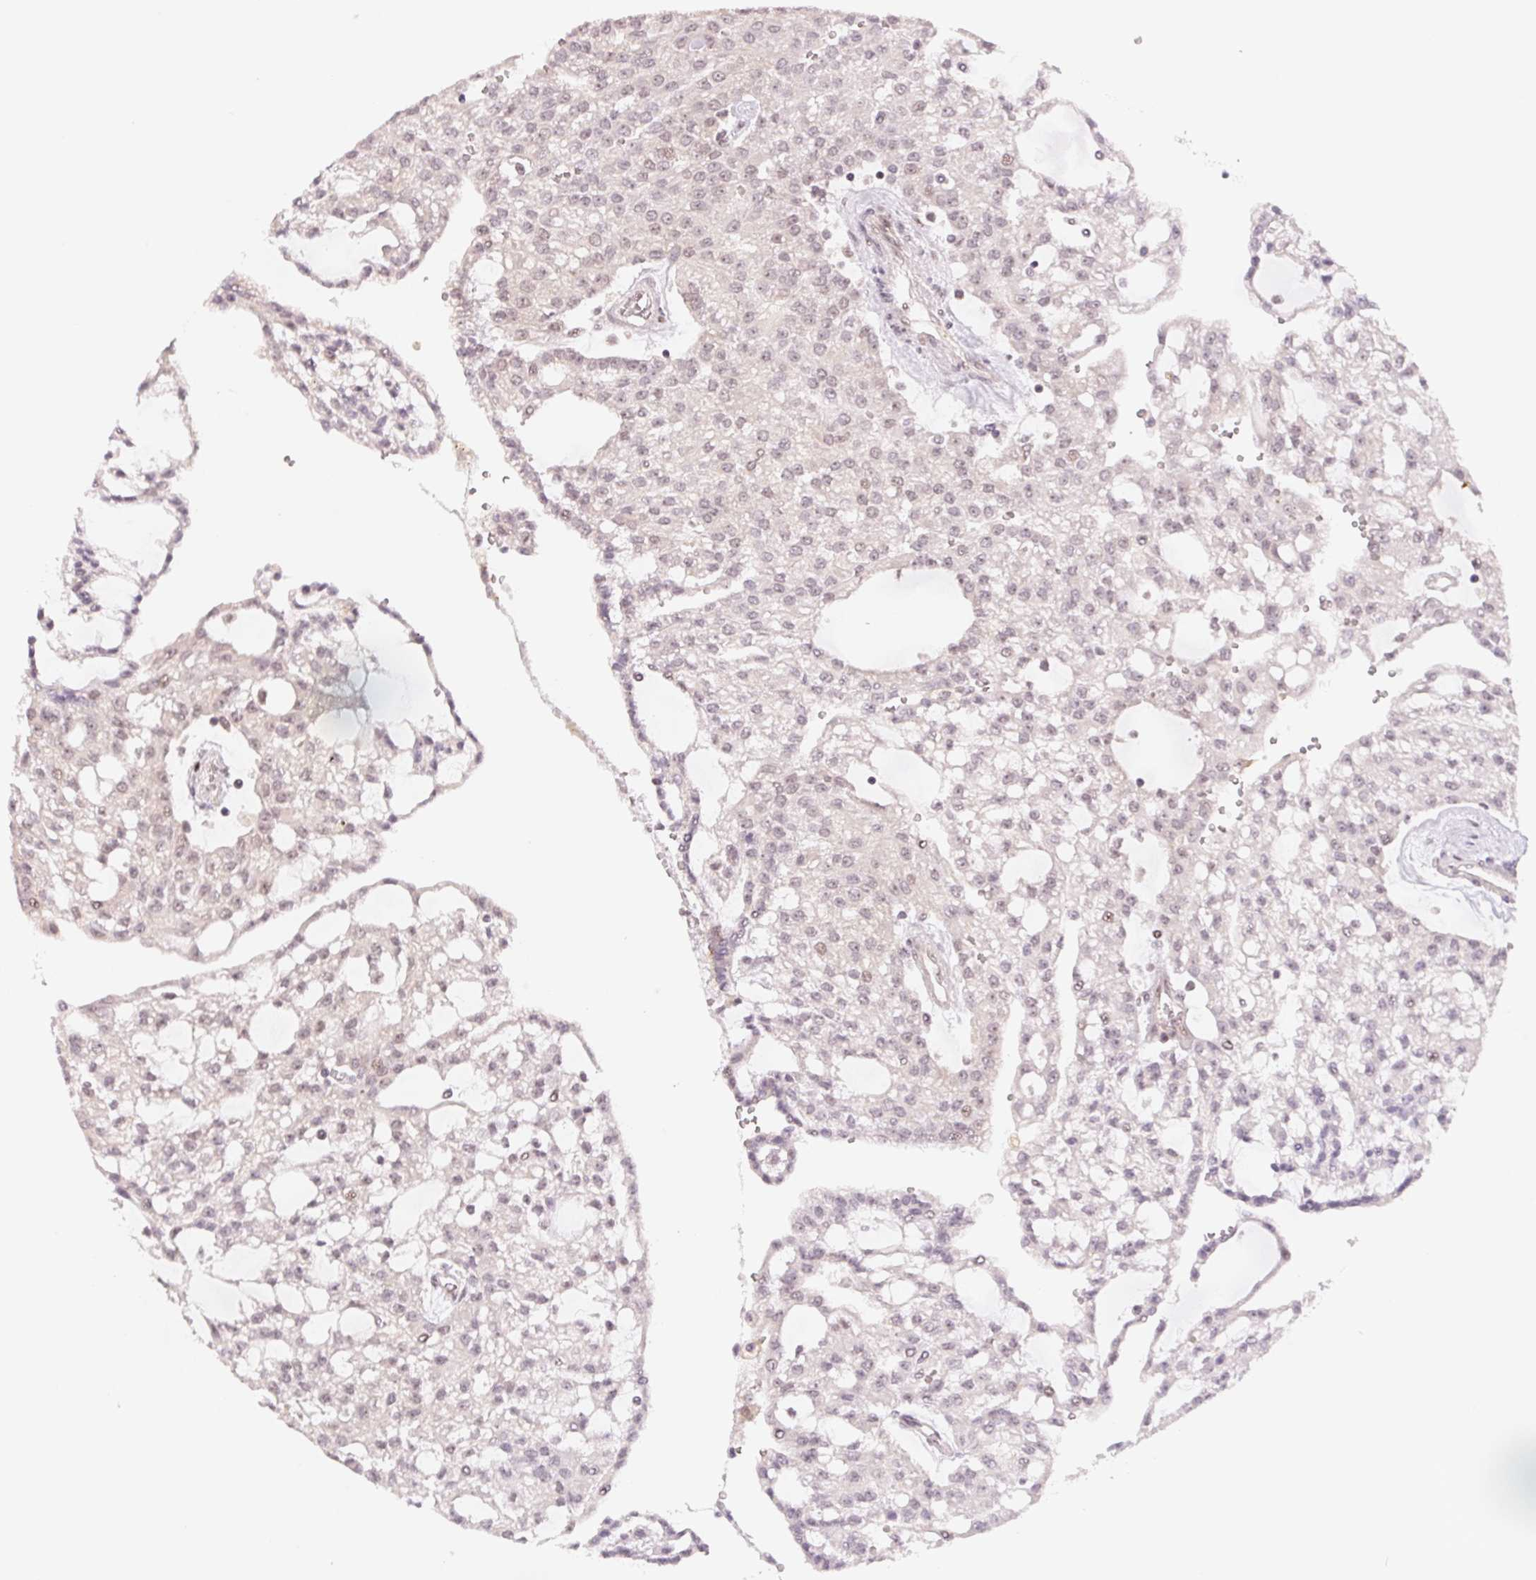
{"staining": {"intensity": "weak", "quantity": "25%-75%", "location": "nuclear"}, "tissue": "renal cancer", "cell_type": "Tumor cells", "image_type": "cancer", "snomed": [{"axis": "morphology", "description": "Adenocarcinoma, NOS"}, {"axis": "topography", "description": "Kidney"}], "caption": "A brown stain shows weak nuclear staining of a protein in renal cancer (adenocarcinoma) tumor cells. The staining was performed using DAB to visualize the protein expression in brown, while the nuclei were stained in blue with hematoxylin (Magnification: 20x).", "gene": "DNAJB6", "patient": {"sex": "male", "age": 63}}